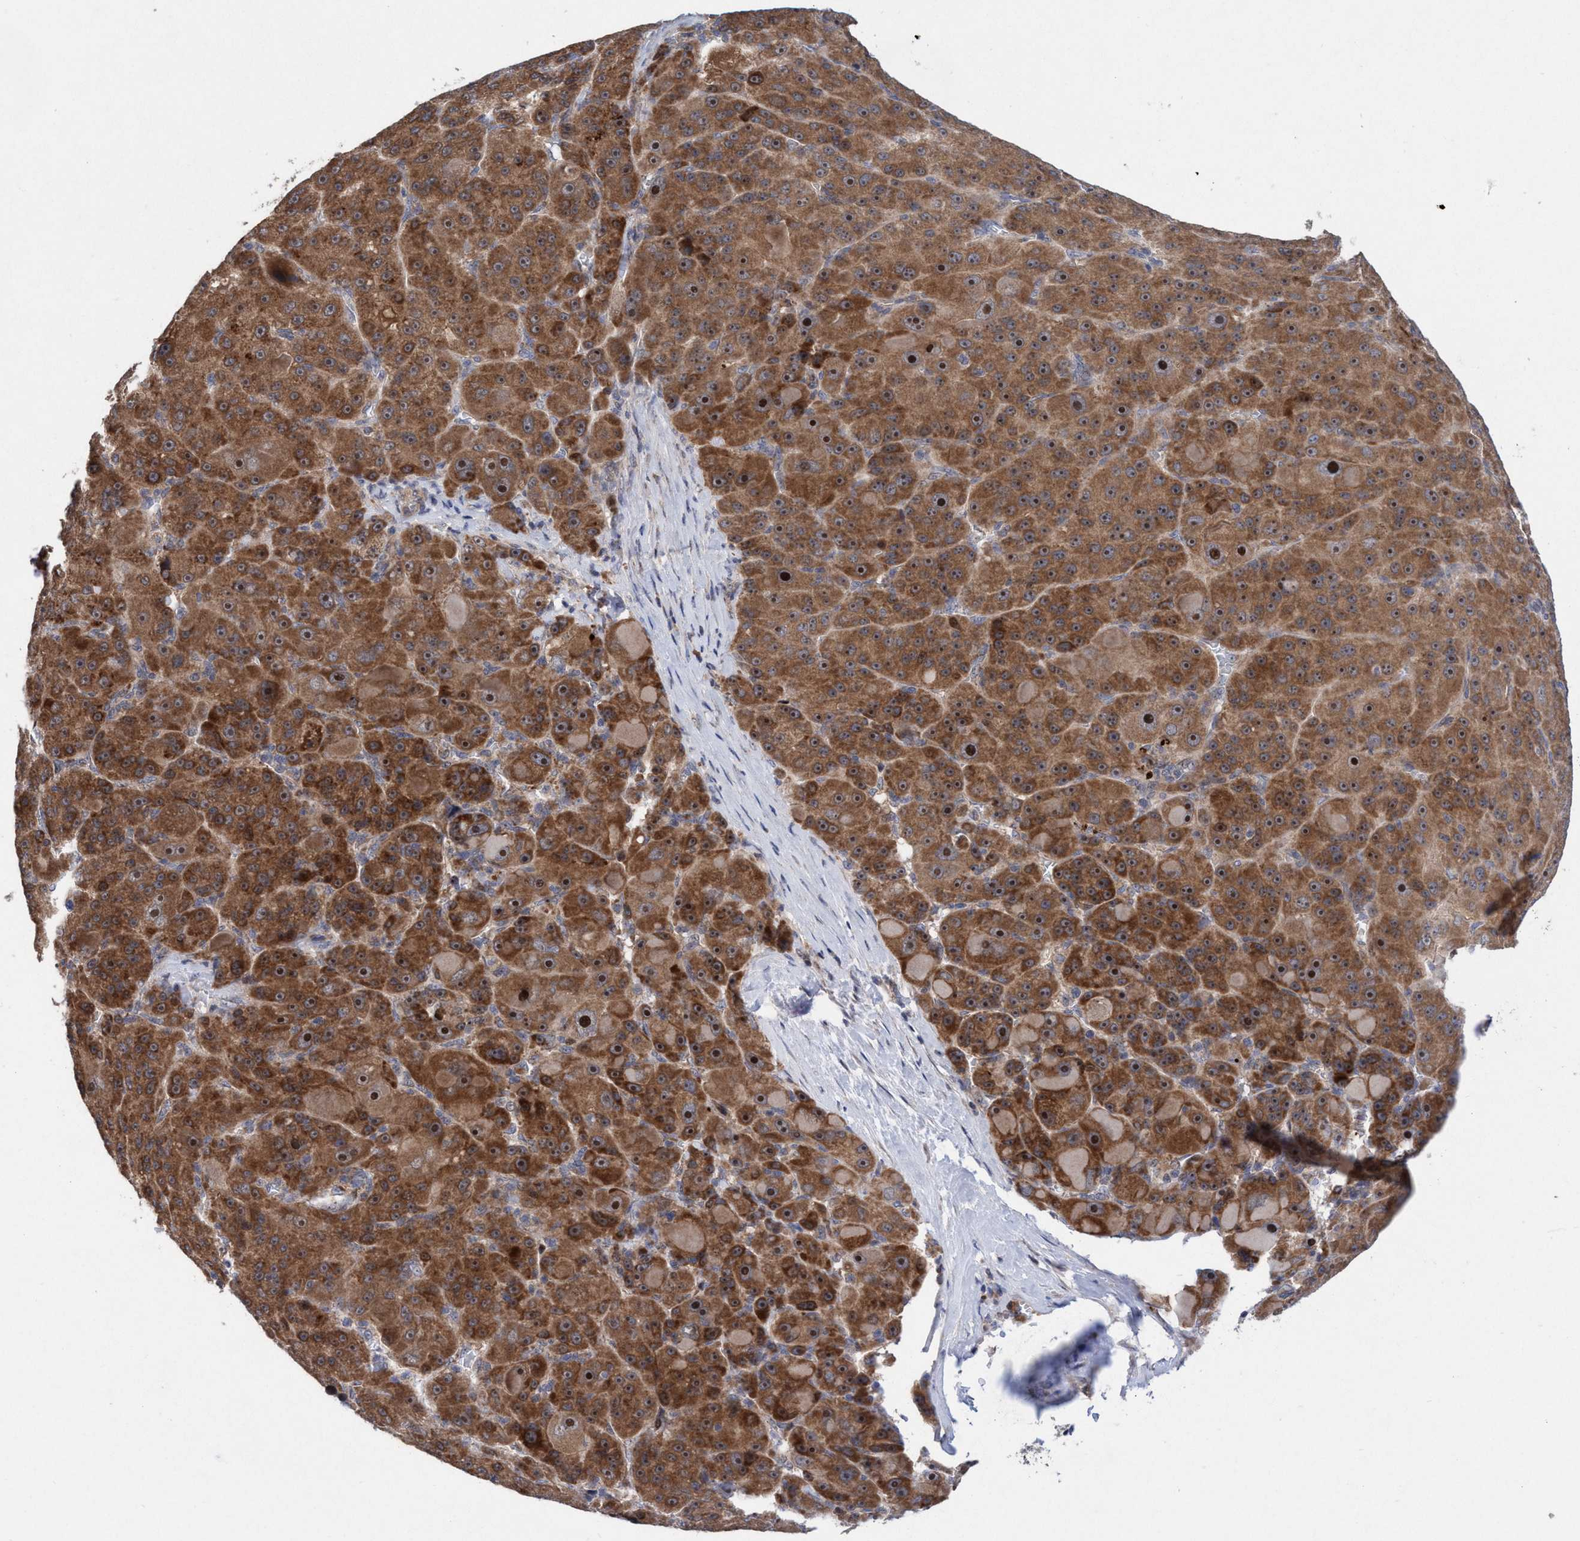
{"staining": {"intensity": "strong", "quantity": ">75%", "location": "cytoplasmic/membranous,nuclear"}, "tissue": "liver cancer", "cell_type": "Tumor cells", "image_type": "cancer", "snomed": [{"axis": "morphology", "description": "Carcinoma, Hepatocellular, NOS"}, {"axis": "topography", "description": "Liver"}], "caption": "DAB immunohistochemical staining of hepatocellular carcinoma (liver) reveals strong cytoplasmic/membranous and nuclear protein expression in about >75% of tumor cells. Nuclei are stained in blue.", "gene": "P2RY14", "patient": {"sex": "male", "age": 76}}